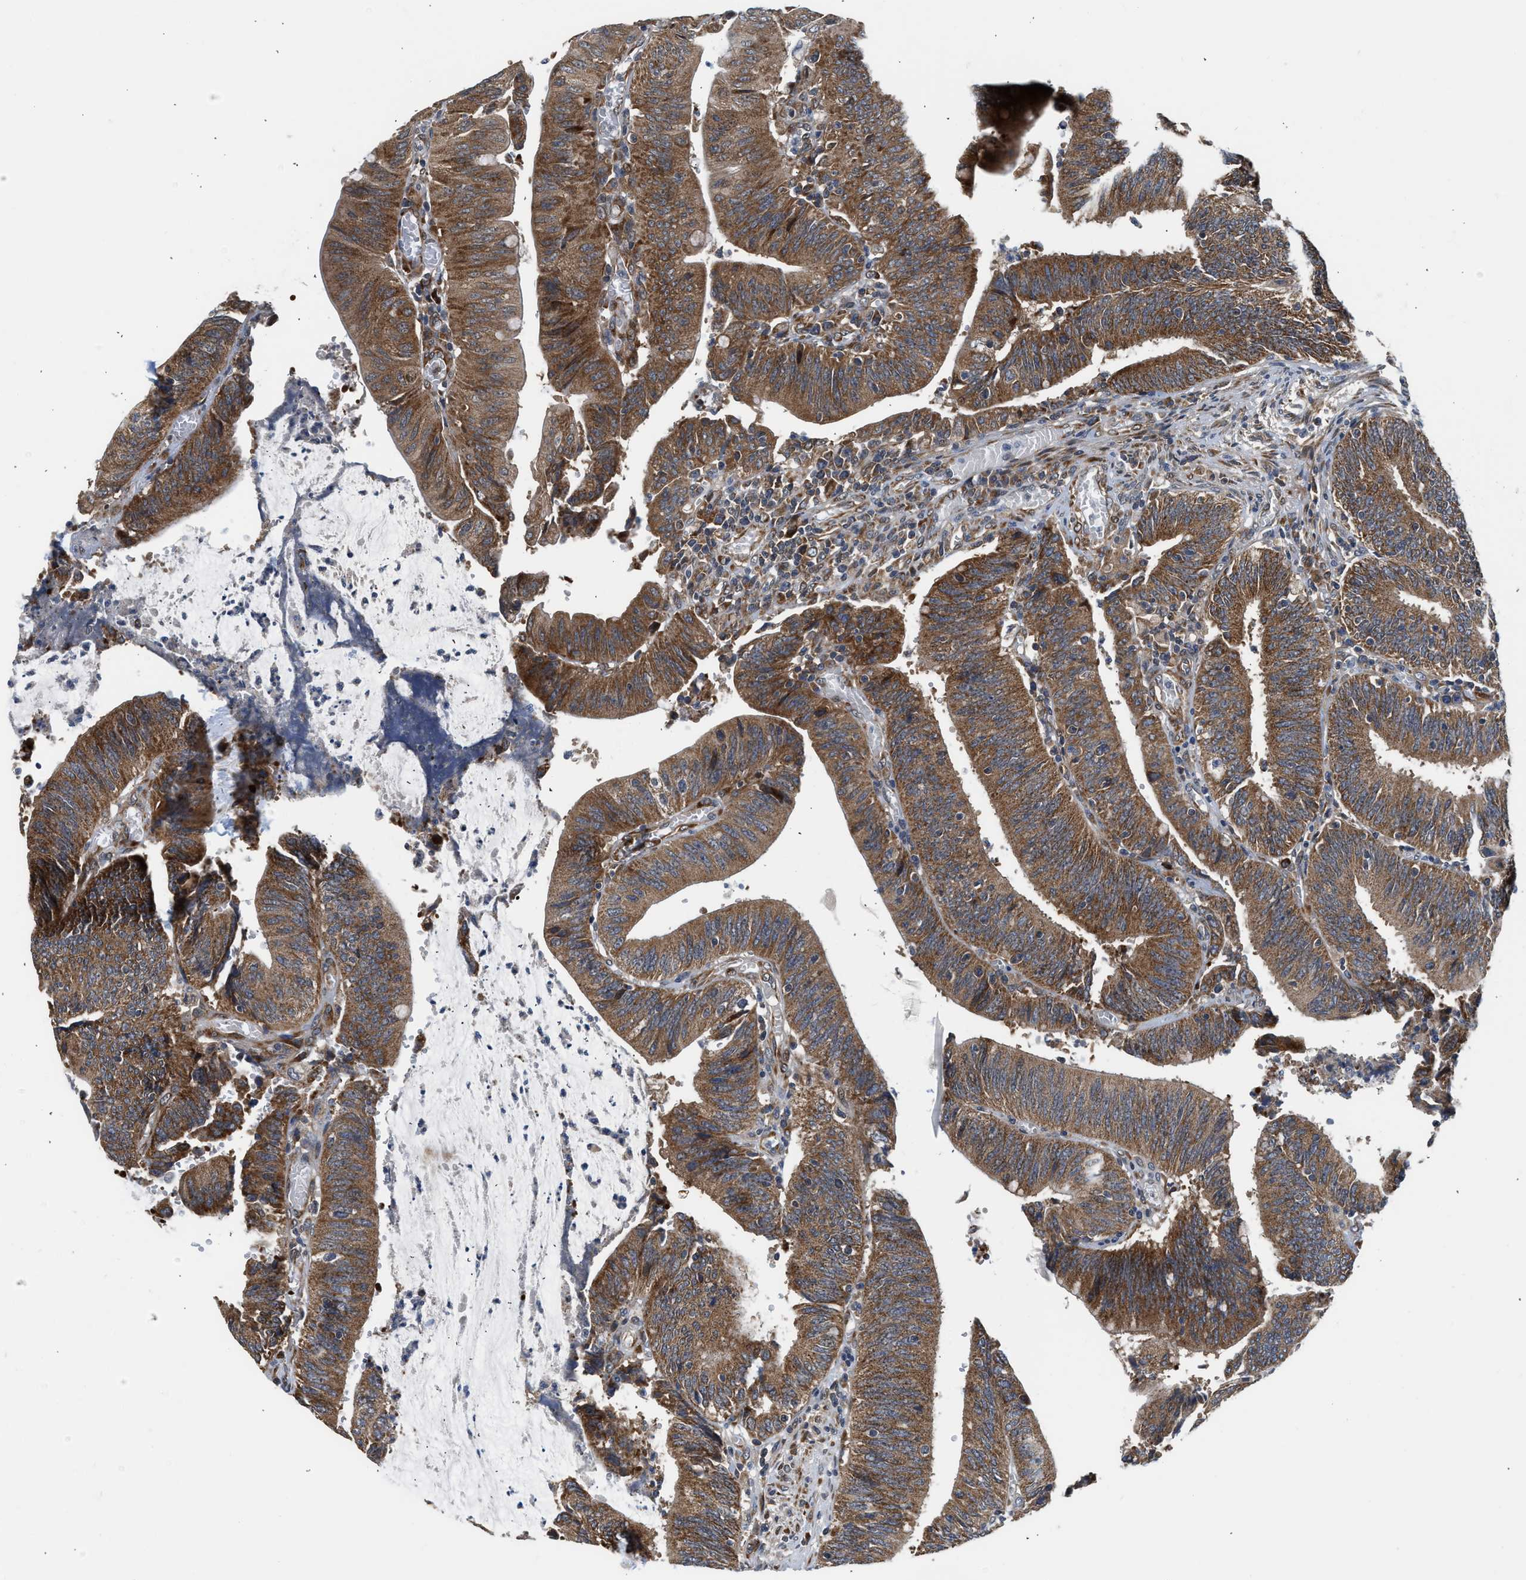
{"staining": {"intensity": "strong", "quantity": ">75%", "location": "cytoplasmic/membranous"}, "tissue": "colorectal cancer", "cell_type": "Tumor cells", "image_type": "cancer", "snomed": [{"axis": "morphology", "description": "Normal tissue, NOS"}, {"axis": "morphology", "description": "Adenocarcinoma, NOS"}, {"axis": "topography", "description": "Rectum"}], "caption": "This histopathology image shows immunohistochemistry staining of human colorectal adenocarcinoma, with high strong cytoplasmic/membranous positivity in about >75% of tumor cells.", "gene": "POLG2", "patient": {"sex": "female", "age": 66}}